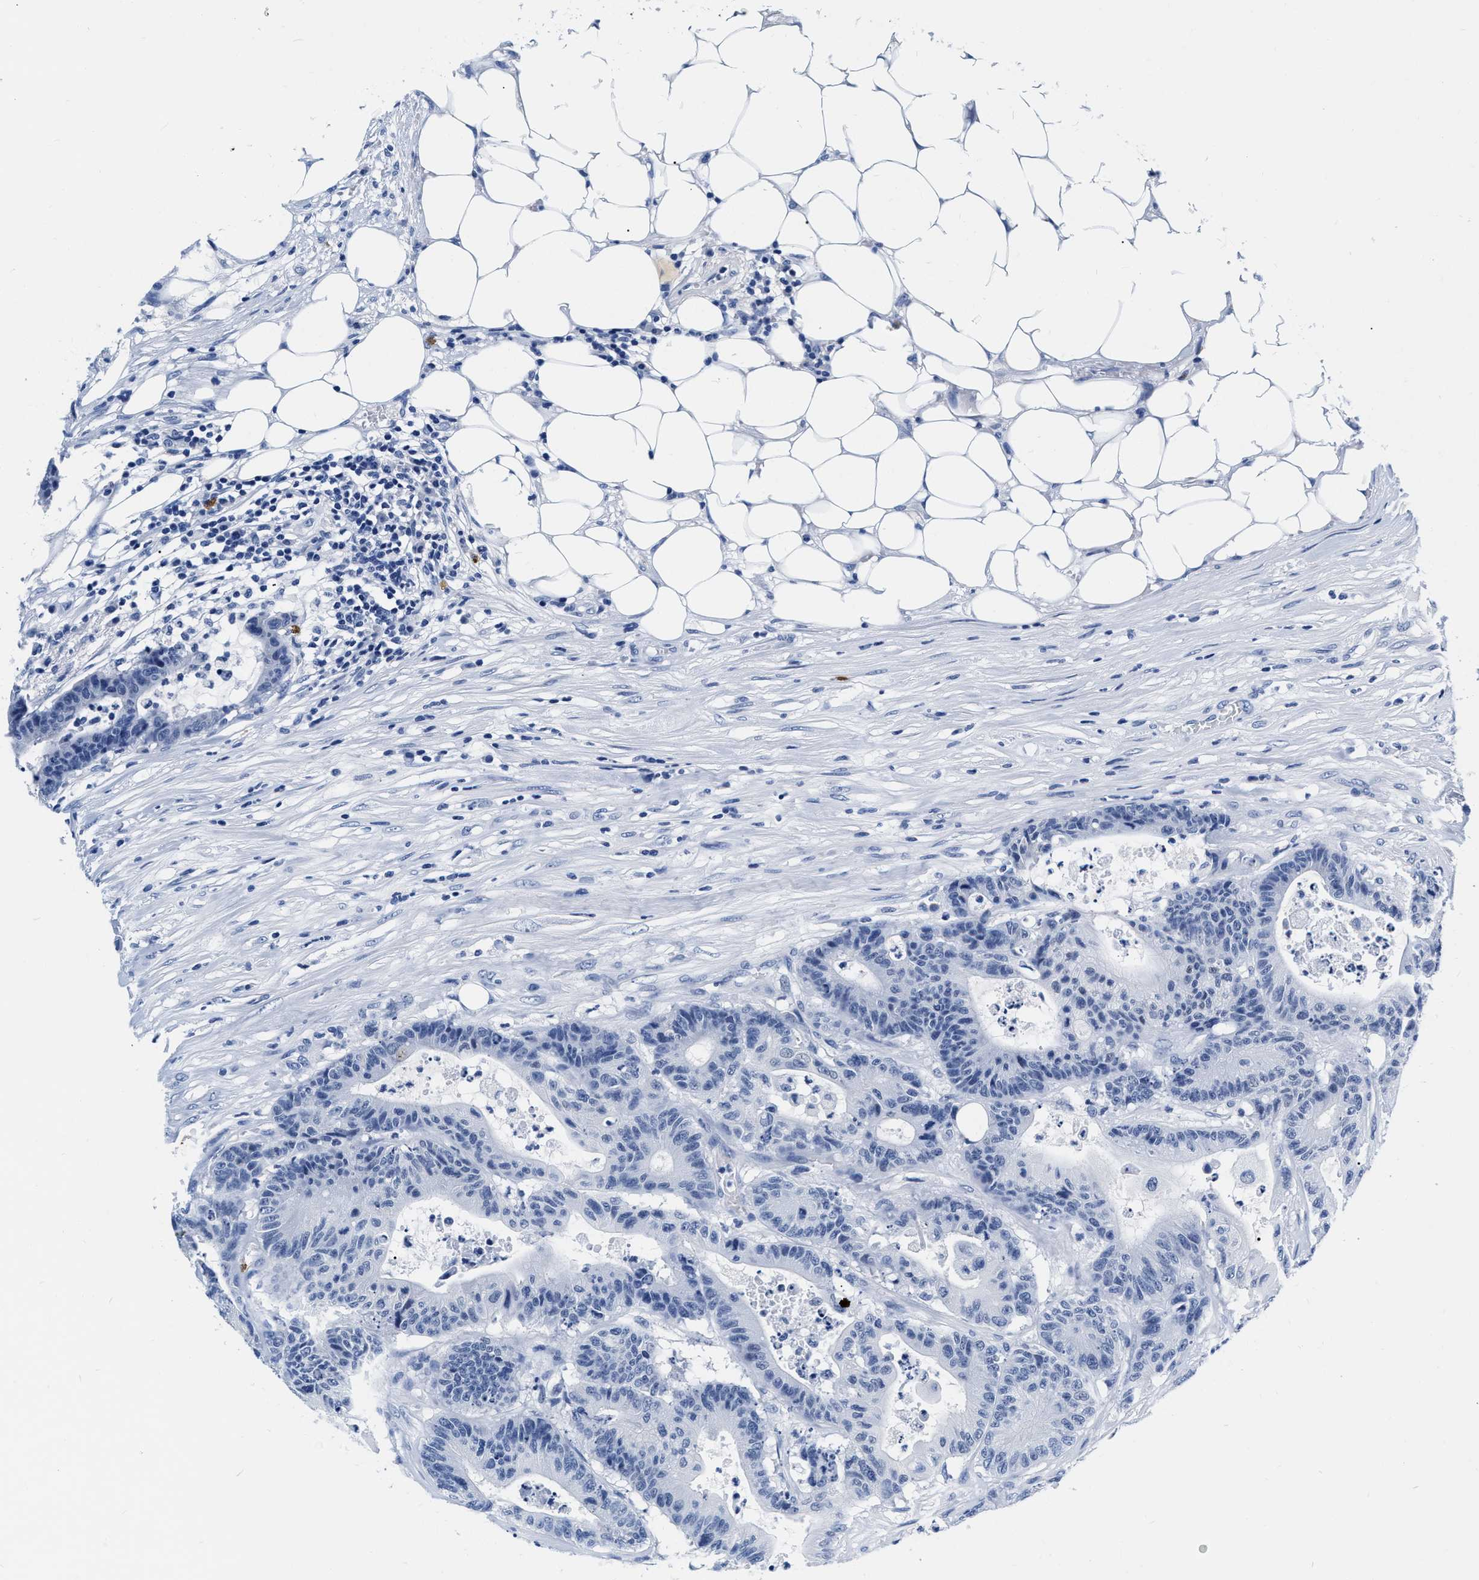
{"staining": {"intensity": "negative", "quantity": "none", "location": "none"}, "tissue": "colorectal cancer", "cell_type": "Tumor cells", "image_type": "cancer", "snomed": [{"axis": "morphology", "description": "Adenocarcinoma, NOS"}, {"axis": "topography", "description": "Colon"}], "caption": "Tumor cells are negative for protein expression in human colorectal adenocarcinoma.", "gene": "CER1", "patient": {"sex": "female", "age": 84}}